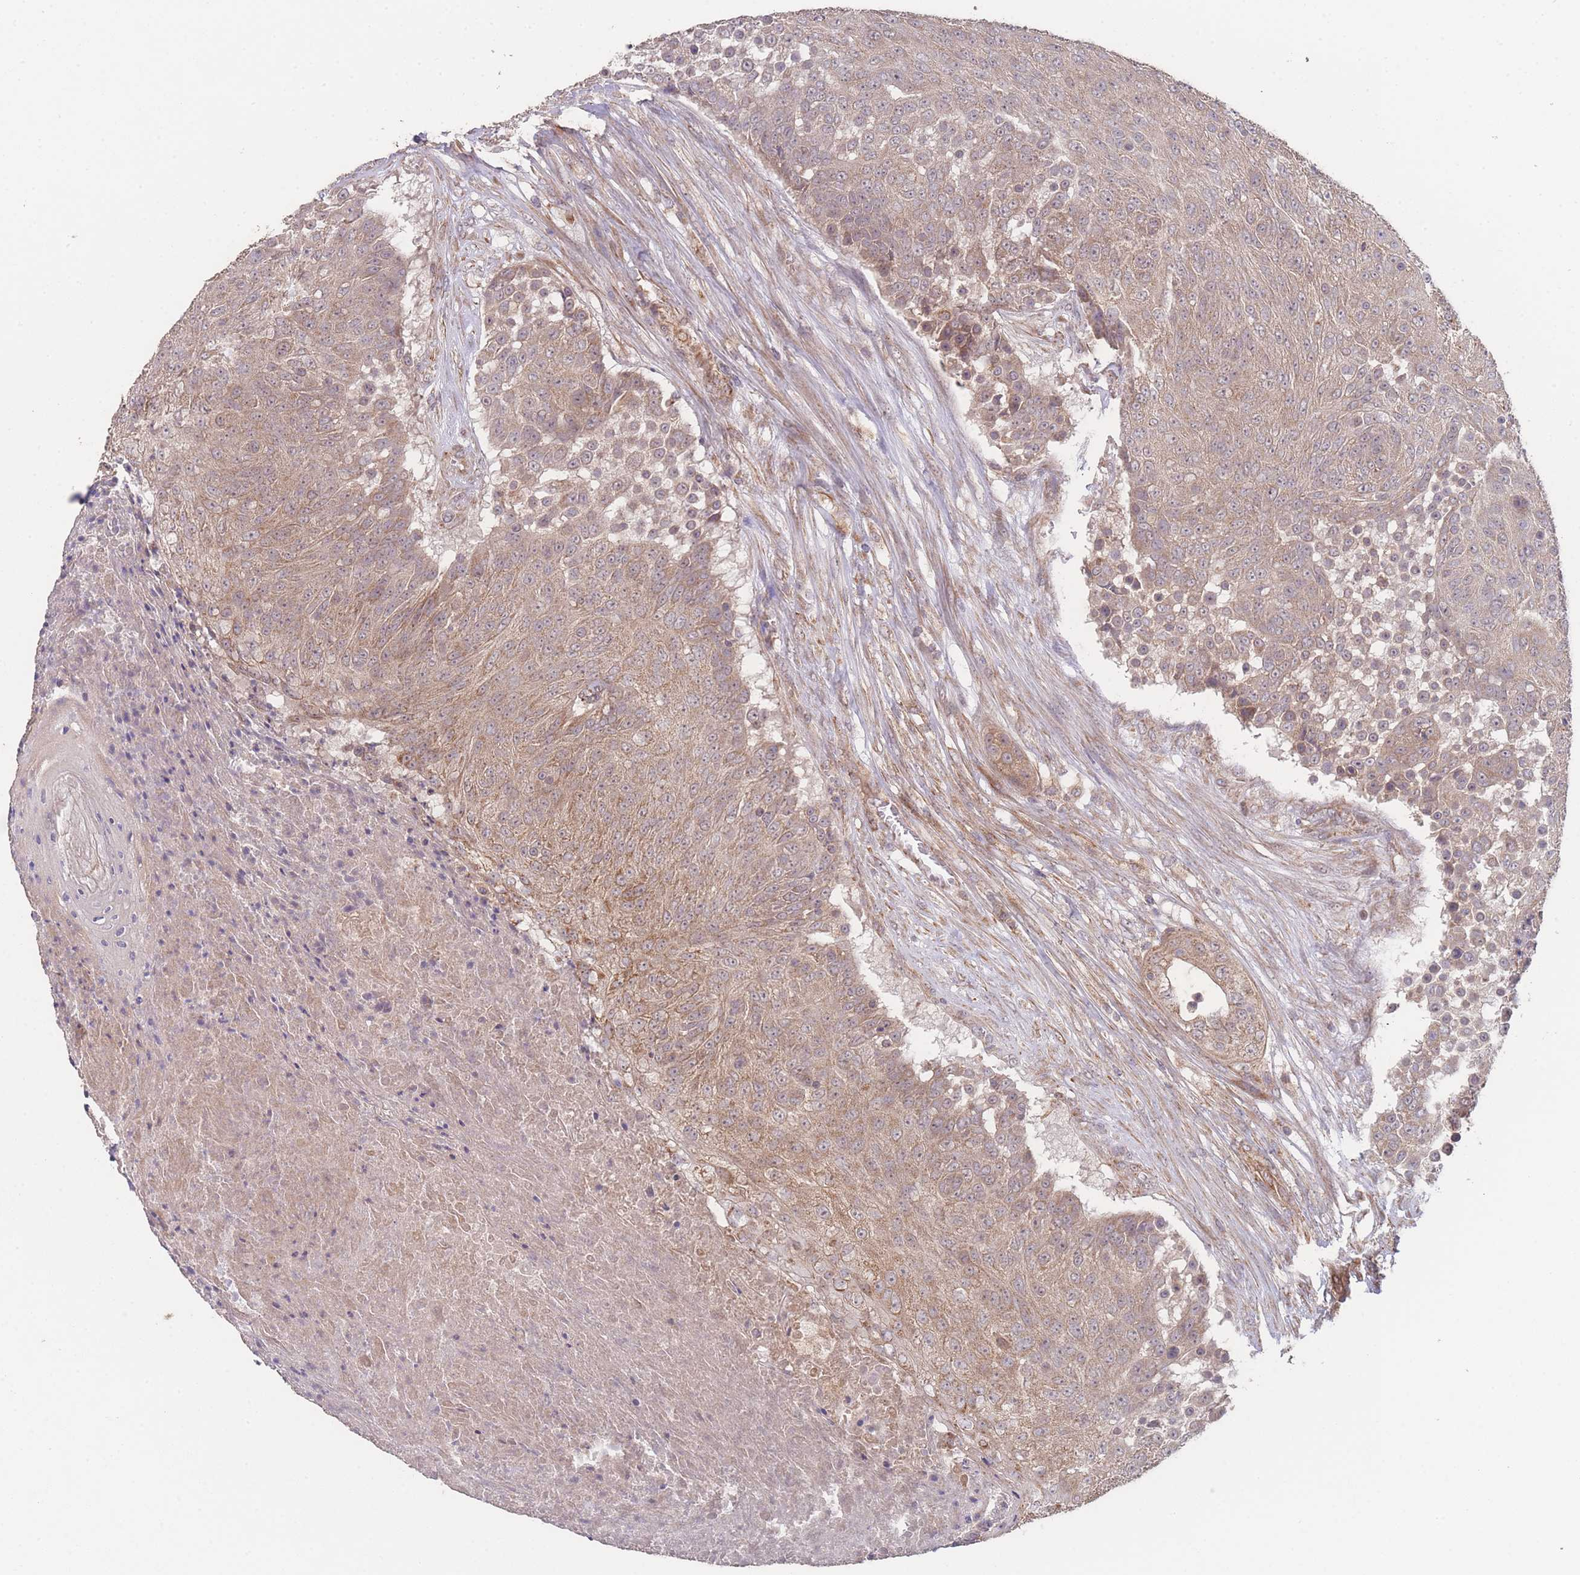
{"staining": {"intensity": "moderate", "quantity": ">75%", "location": "cytoplasmic/membranous"}, "tissue": "urothelial cancer", "cell_type": "Tumor cells", "image_type": "cancer", "snomed": [{"axis": "morphology", "description": "Urothelial carcinoma, High grade"}, {"axis": "topography", "description": "Urinary bladder"}], "caption": "The micrograph shows staining of urothelial carcinoma (high-grade), revealing moderate cytoplasmic/membranous protein staining (brown color) within tumor cells.", "gene": "PXMP4", "patient": {"sex": "female", "age": 63}}